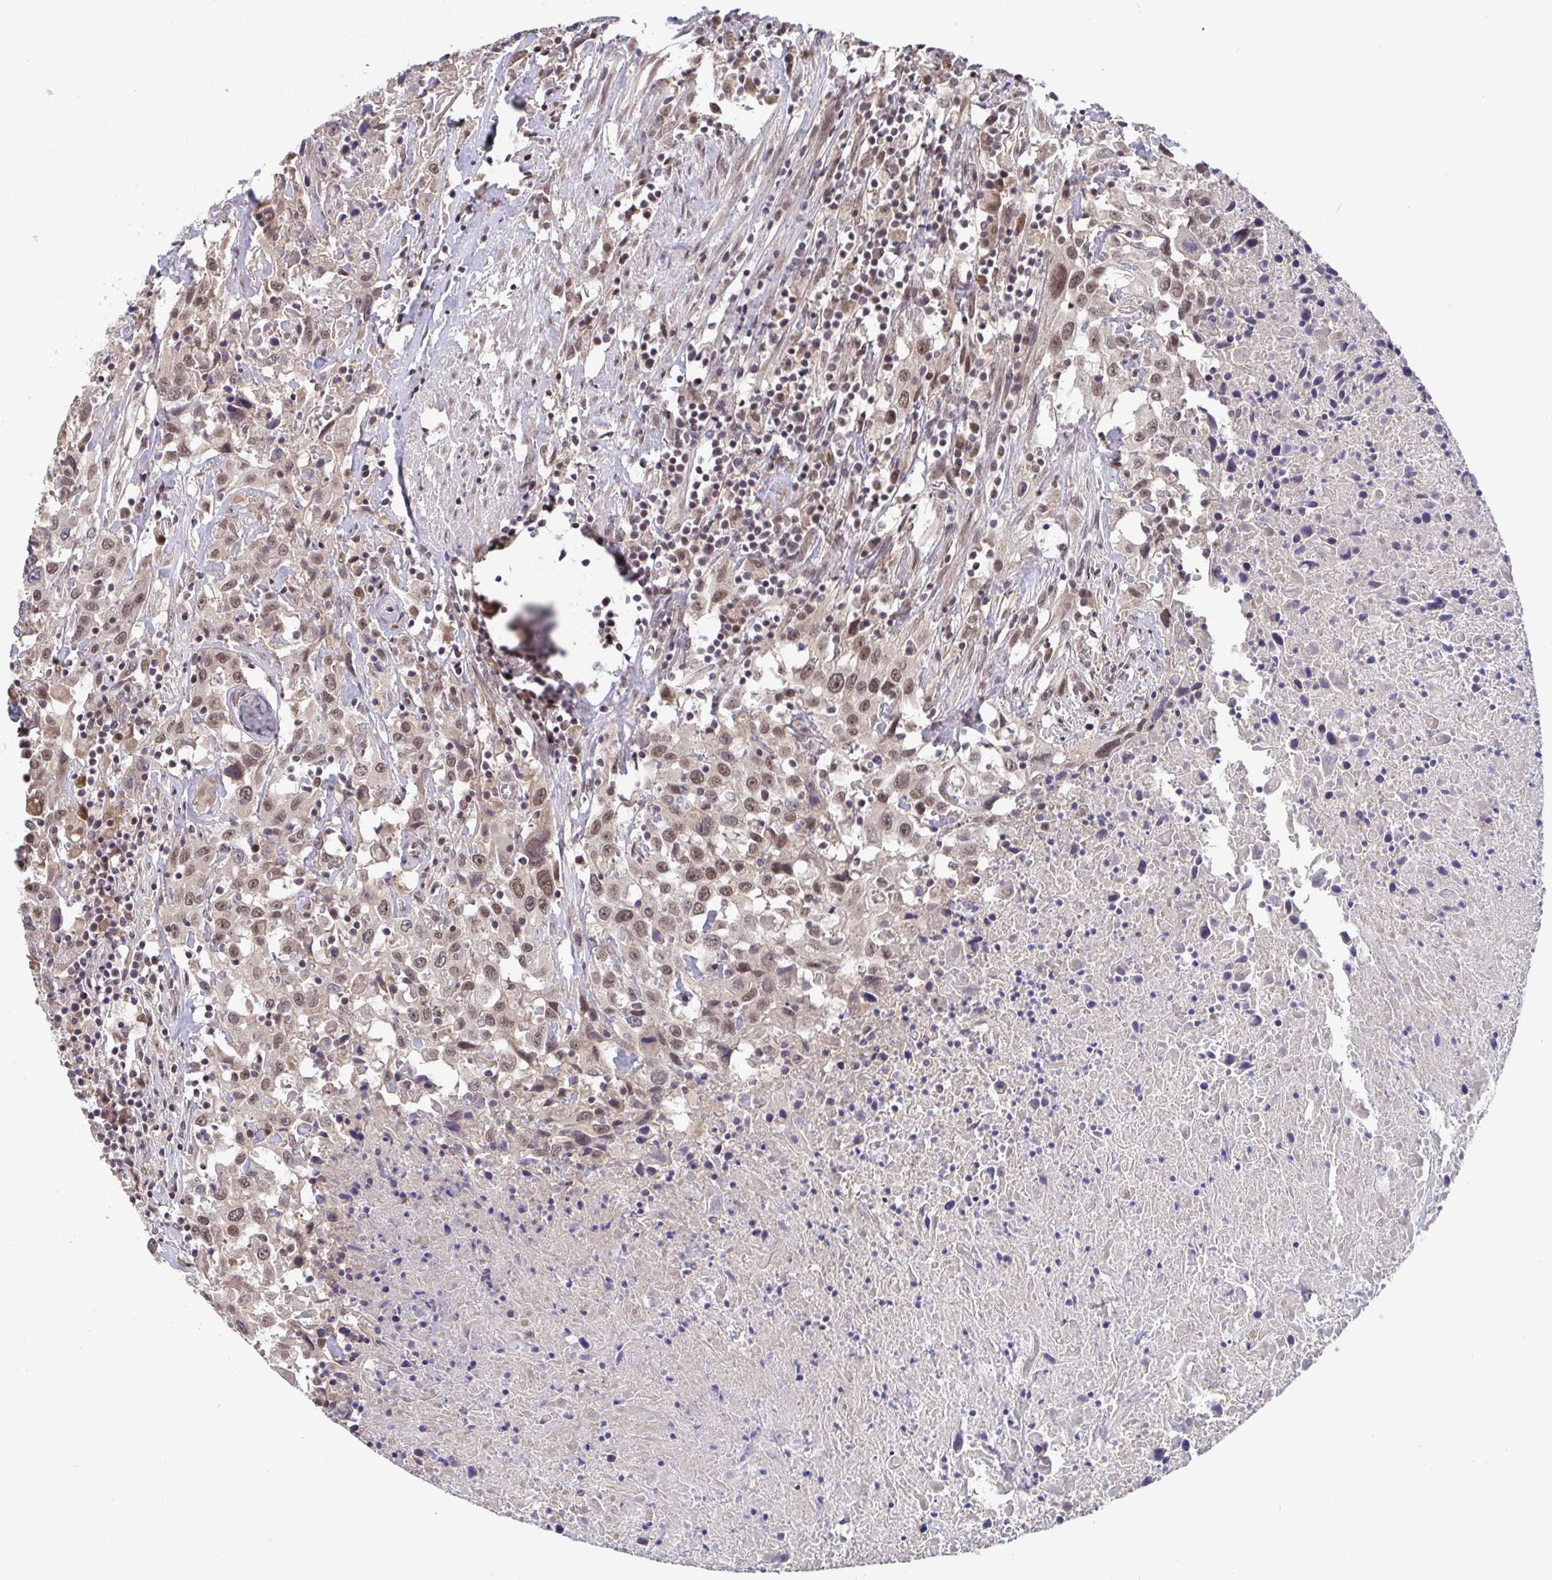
{"staining": {"intensity": "moderate", "quantity": ">75%", "location": "nuclear"}, "tissue": "urothelial cancer", "cell_type": "Tumor cells", "image_type": "cancer", "snomed": [{"axis": "morphology", "description": "Urothelial carcinoma, High grade"}, {"axis": "topography", "description": "Urinary bladder"}], "caption": "A photomicrograph of urothelial cancer stained for a protein reveals moderate nuclear brown staining in tumor cells.", "gene": "JMJD1C", "patient": {"sex": "male", "age": 61}}